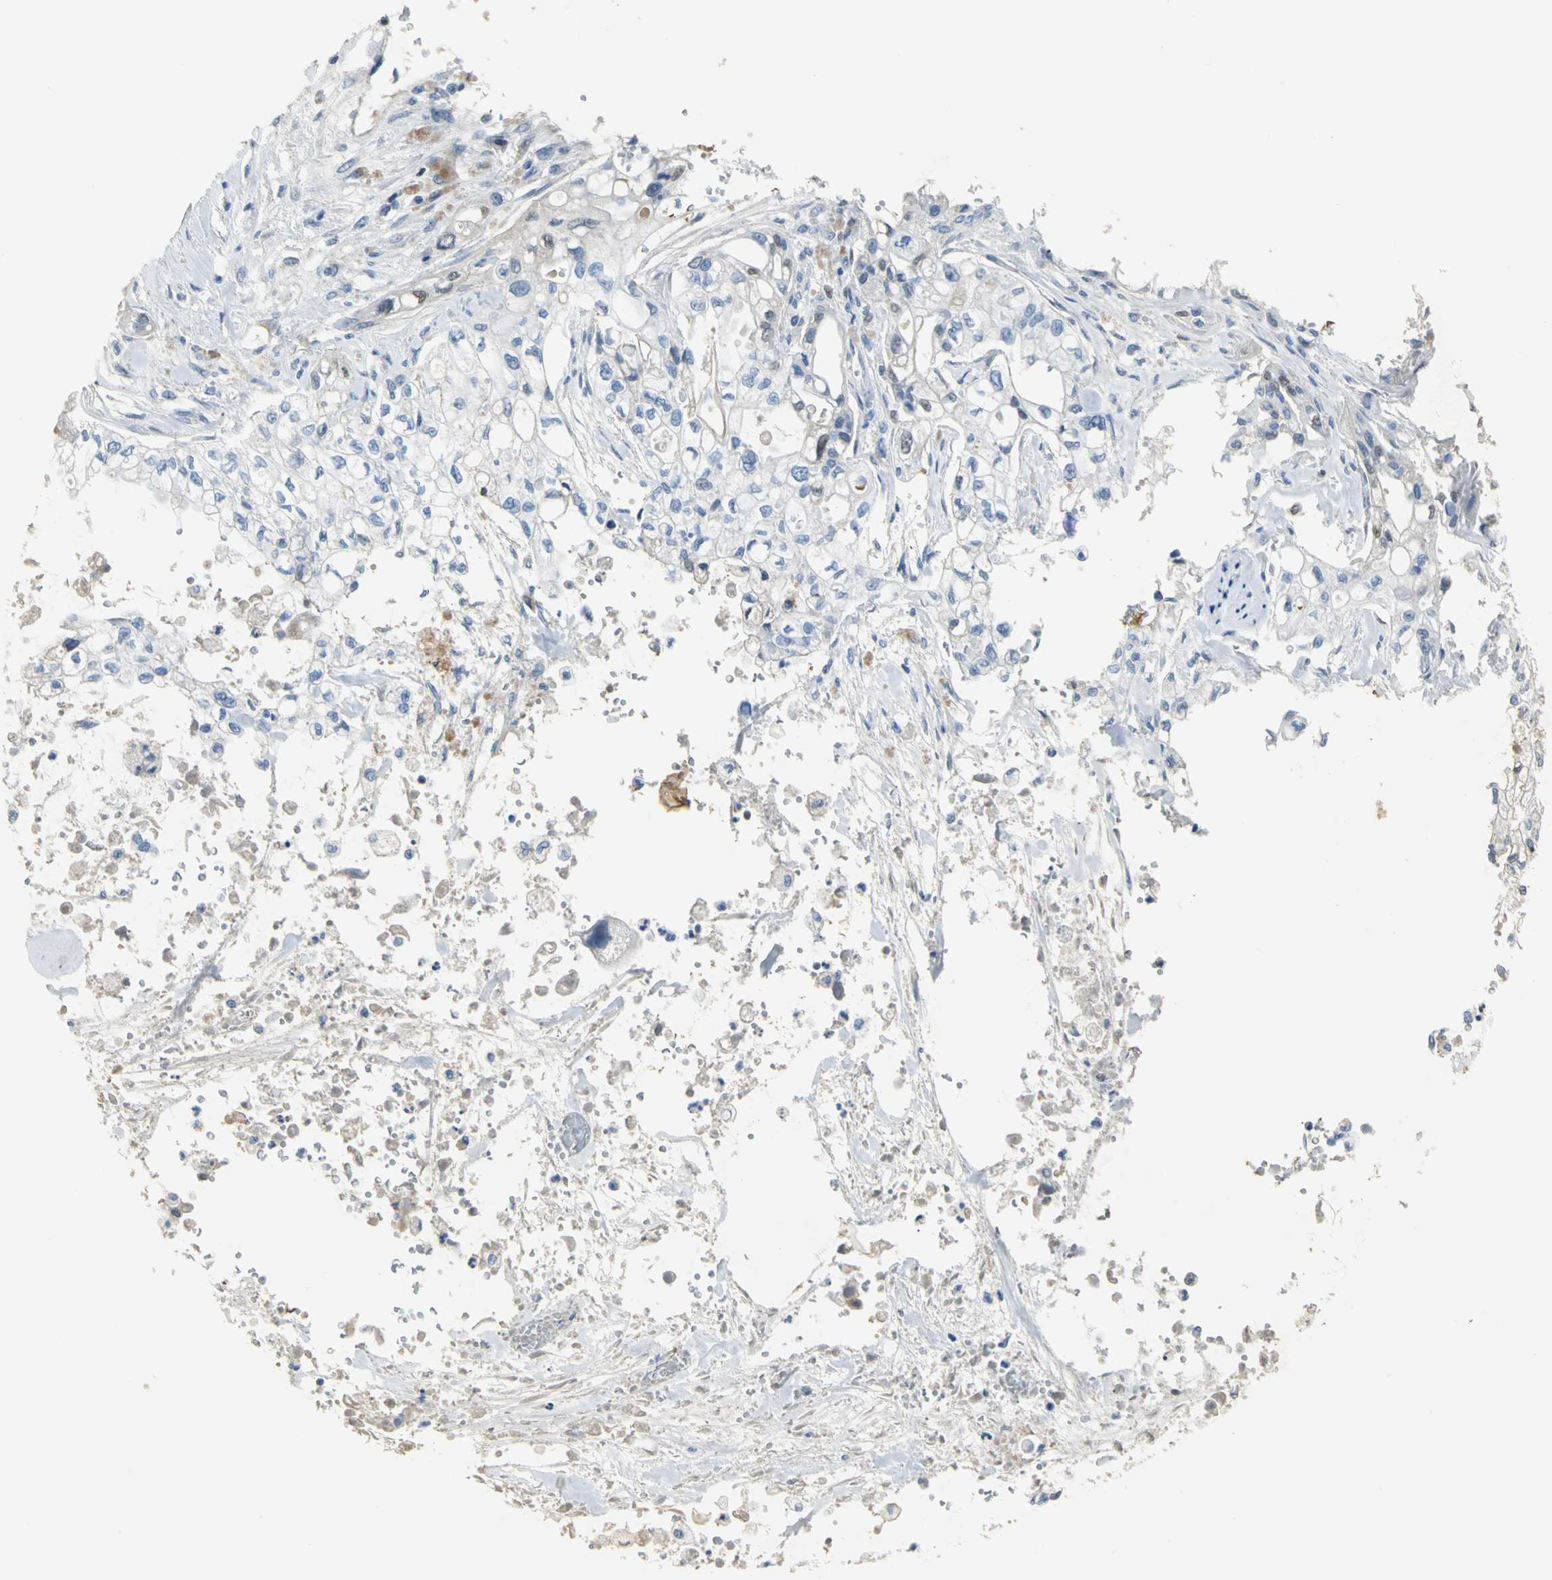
{"staining": {"intensity": "negative", "quantity": "none", "location": "none"}, "tissue": "pancreatic cancer", "cell_type": "Tumor cells", "image_type": "cancer", "snomed": [{"axis": "morphology", "description": "Normal tissue, NOS"}, {"axis": "topography", "description": "Pancreas"}], "caption": "The histopathology image demonstrates no significant positivity in tumor cells of pancreatic cancer.", "gene": "GYG2", "patient": {"sex": "male", "age": 42}}